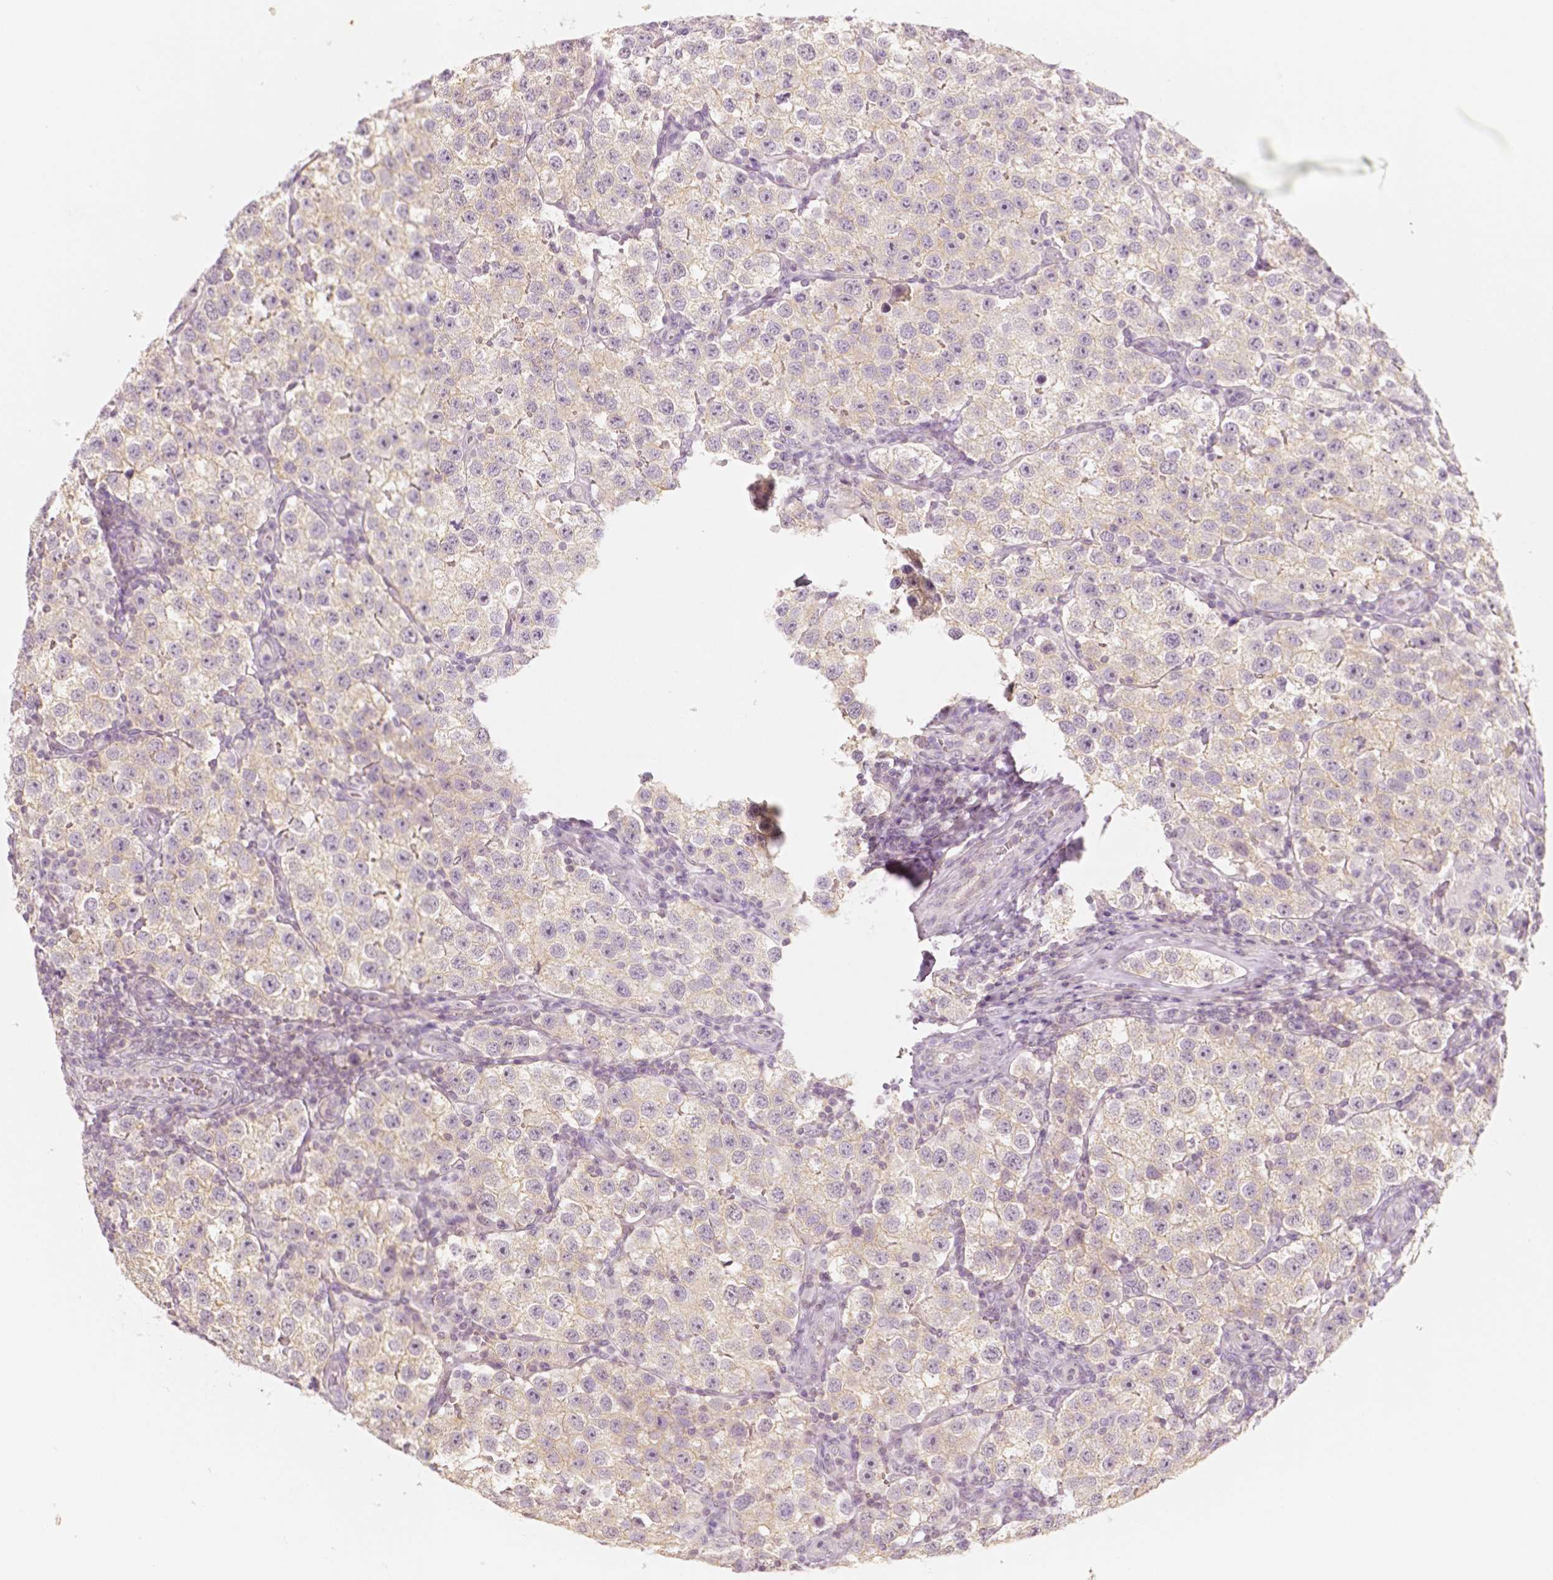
{"staining": {"intensity": "negative", "quantity": "none", "location": "none"}, "tissue": "testis cancer", "cell_type": "Tumor cells", "image_type": "cancer", "snomed": [{"axis": "morphology", "description": "Seminoma, NOS"}, {"axis": "topography", "description": "Testis"}], "caption": "A high-resolution image shows immunohistochemistry (IHC) staining of seminoma (testis), which reveals no significant staining in tumor cells. (Immunohistochemistry, brightfield microscopy, high magnification).", "gene": "C1orf167", "patient": {"sex": "male", "age": 37}}